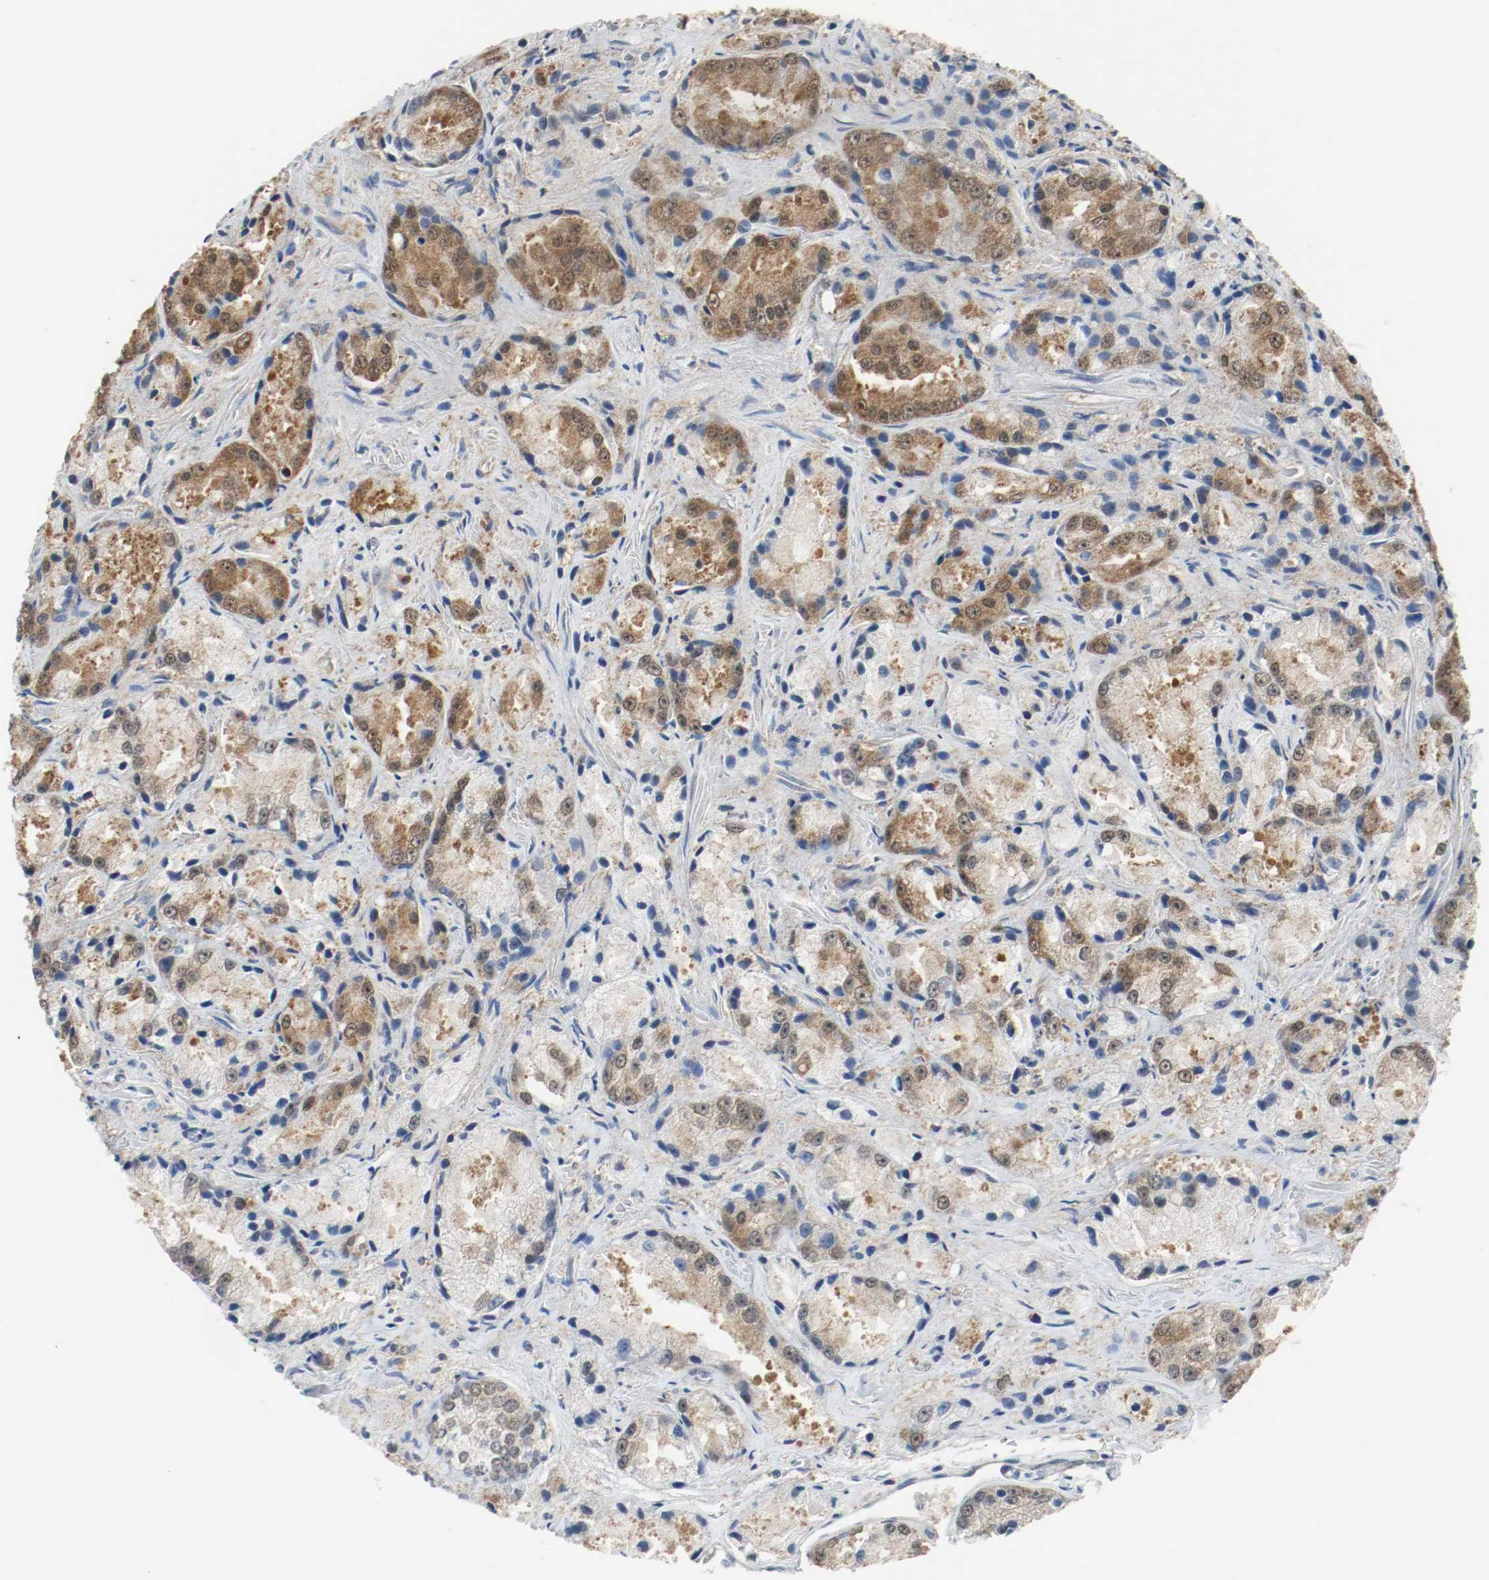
{"staining": {"intensity": "moderate", "quantity": ">75%", "location": "cytoplasmic/membranous,nuclear"}, "tissue": "prostate cancer", "cell_type": "Tumor cells", "image_type": "cancer", "snomed": [{"axis": "morphology", "description": "Adenocarcinoma, Low grade"}, {"axis": "topography", "description": "Prostate"}], "caption": "A medium amount of moderate cytoplasmic/membranous and nuclear positivity is identified in about >75% of tumor cells in prostate adenocarcinoma (low-grade) tissue.", "gene": "PPME1", "patient": {"sex": "male", "age": 64}}